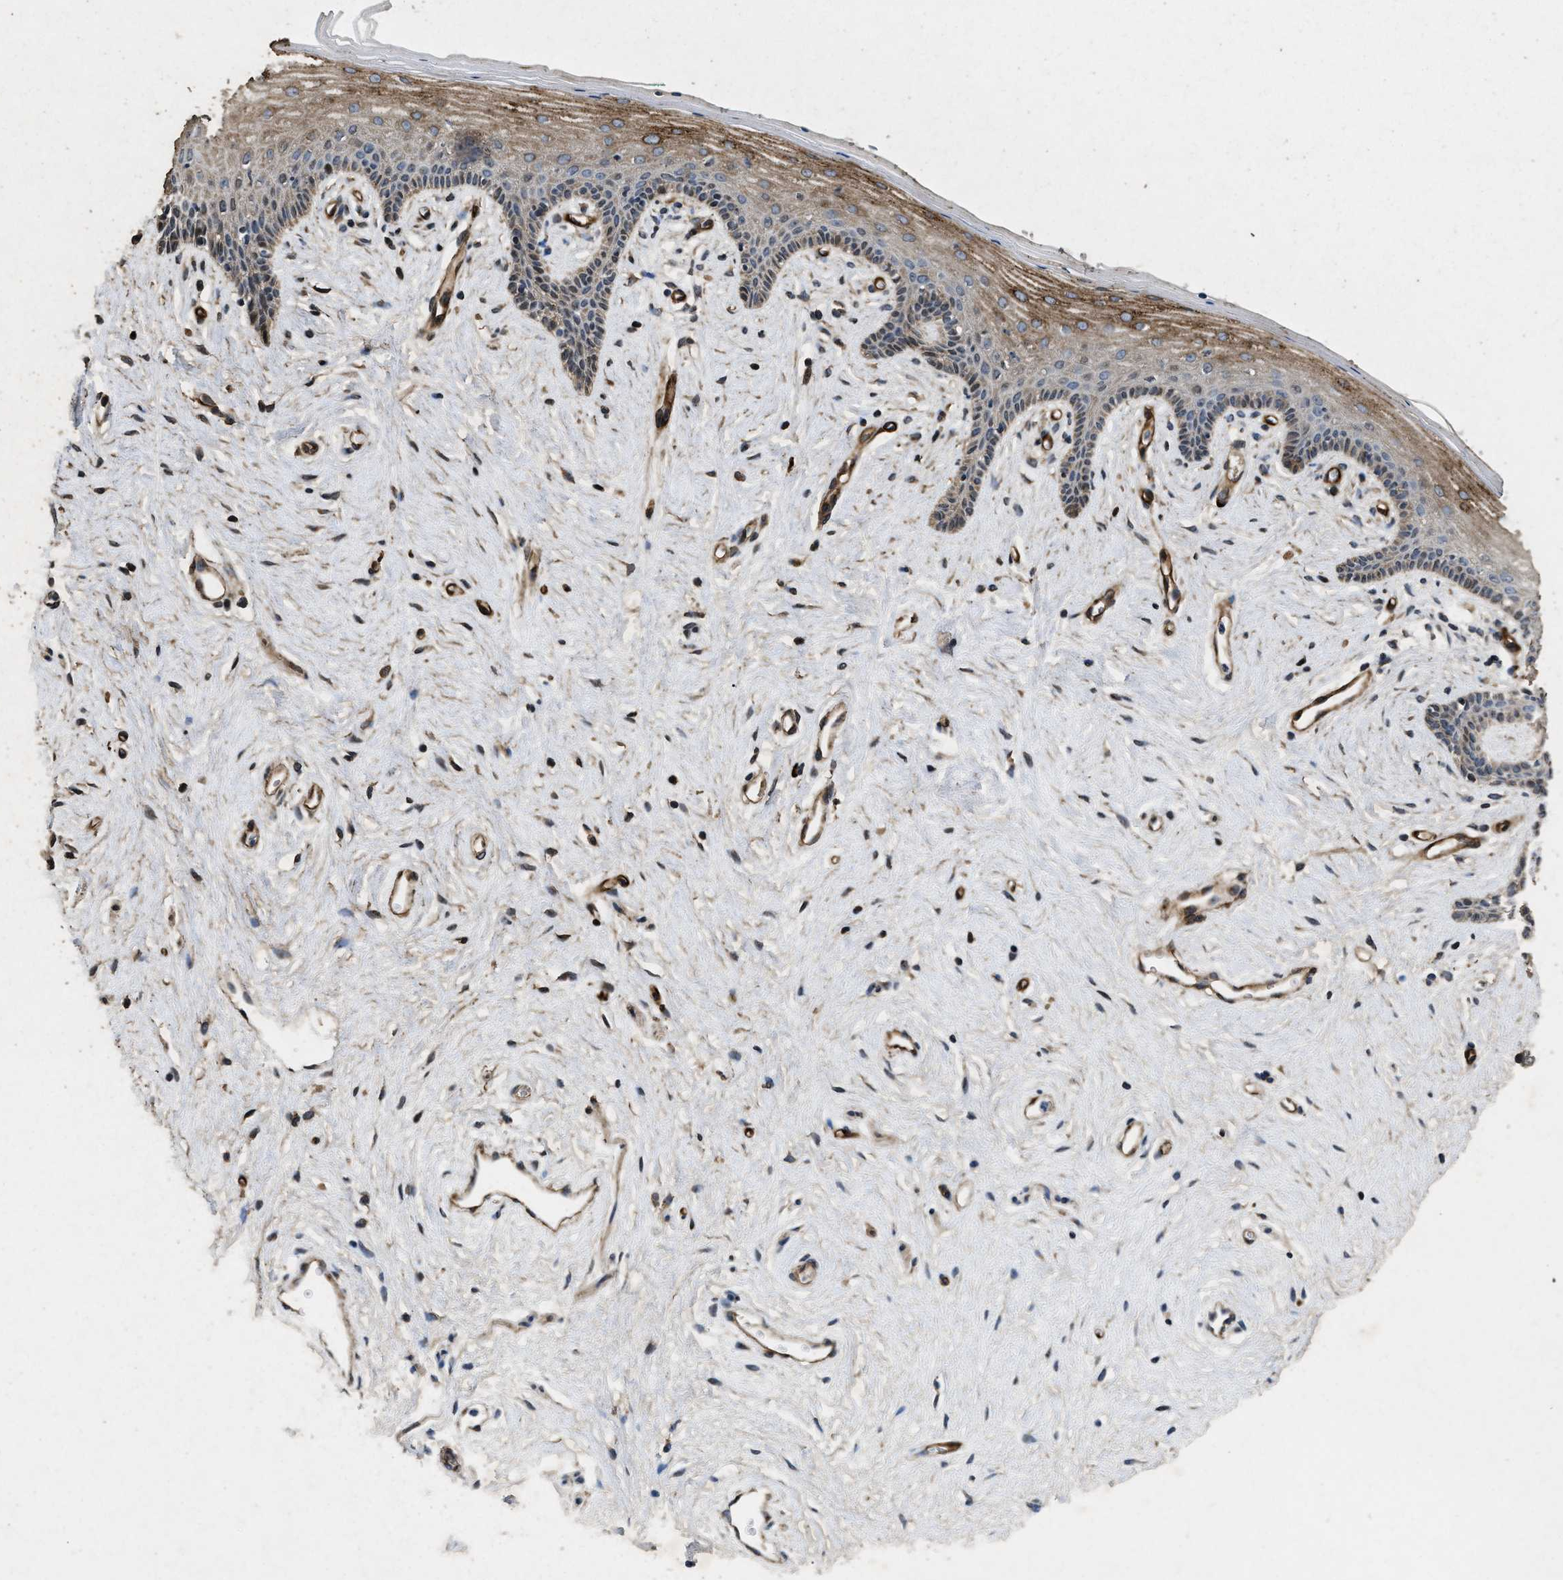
{"staining": {"intensity": "moderate", "quantity": "25%-75%", "location": "cytoplasmic/membranous"}, "tissue": "vagina", "cell_type": "Squamous epithelial cells", "image_type": "normal", "snomed": [{"axis": "morphology", "description": "Normal tissue, NOS"}, {"axis": "topography", "description": "Vagina"}], "caption": "Vagina stained with immunohistochemistry (IHC) shows moderate cytoplasmic/membranous staining in about 25%-75% of squamous epithelial cells. (DAB IHC, brown staining for protein, blue staining for nuclei).", "gene": "HSPA12B", "patient": {"sex": "female", "age": 44}}